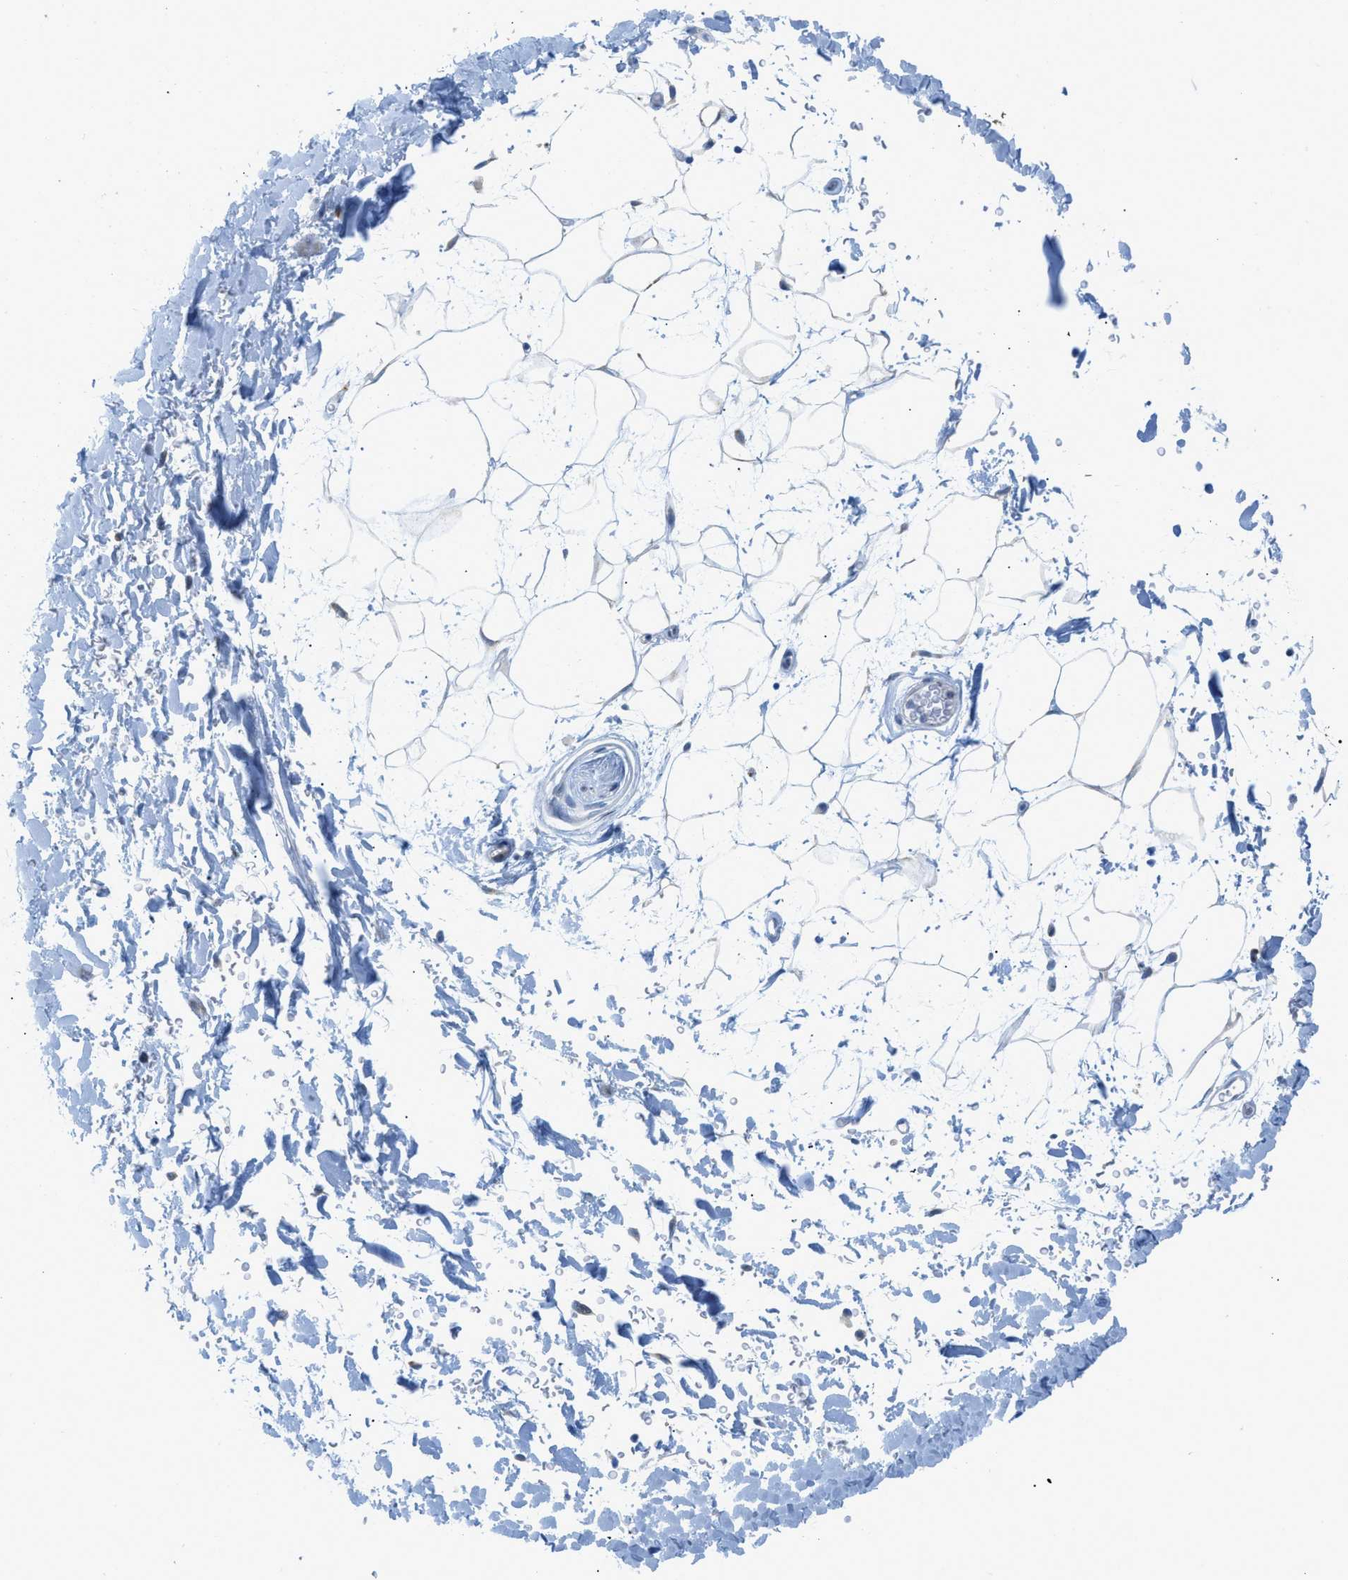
{"staining": {"intensity": "negative", "quantity": "none", "location": "none"}, "tissue": "adipose tissue", "cell_type": "Adipocytes", "image_type": "normal", "snomed": [{"axis": "morphology", "description": "Normal tissue, NOS"}, {"axis": "topography", "description": "Soft tissue"}], "caption": "A high-resolution histopathology image shows immunohistochemistry staining of benign adipose tissue, which demonstrates no significant expression in adipocytes.", "gene": "RBBP9", "patient": {"sex": "male", "age": 72}}